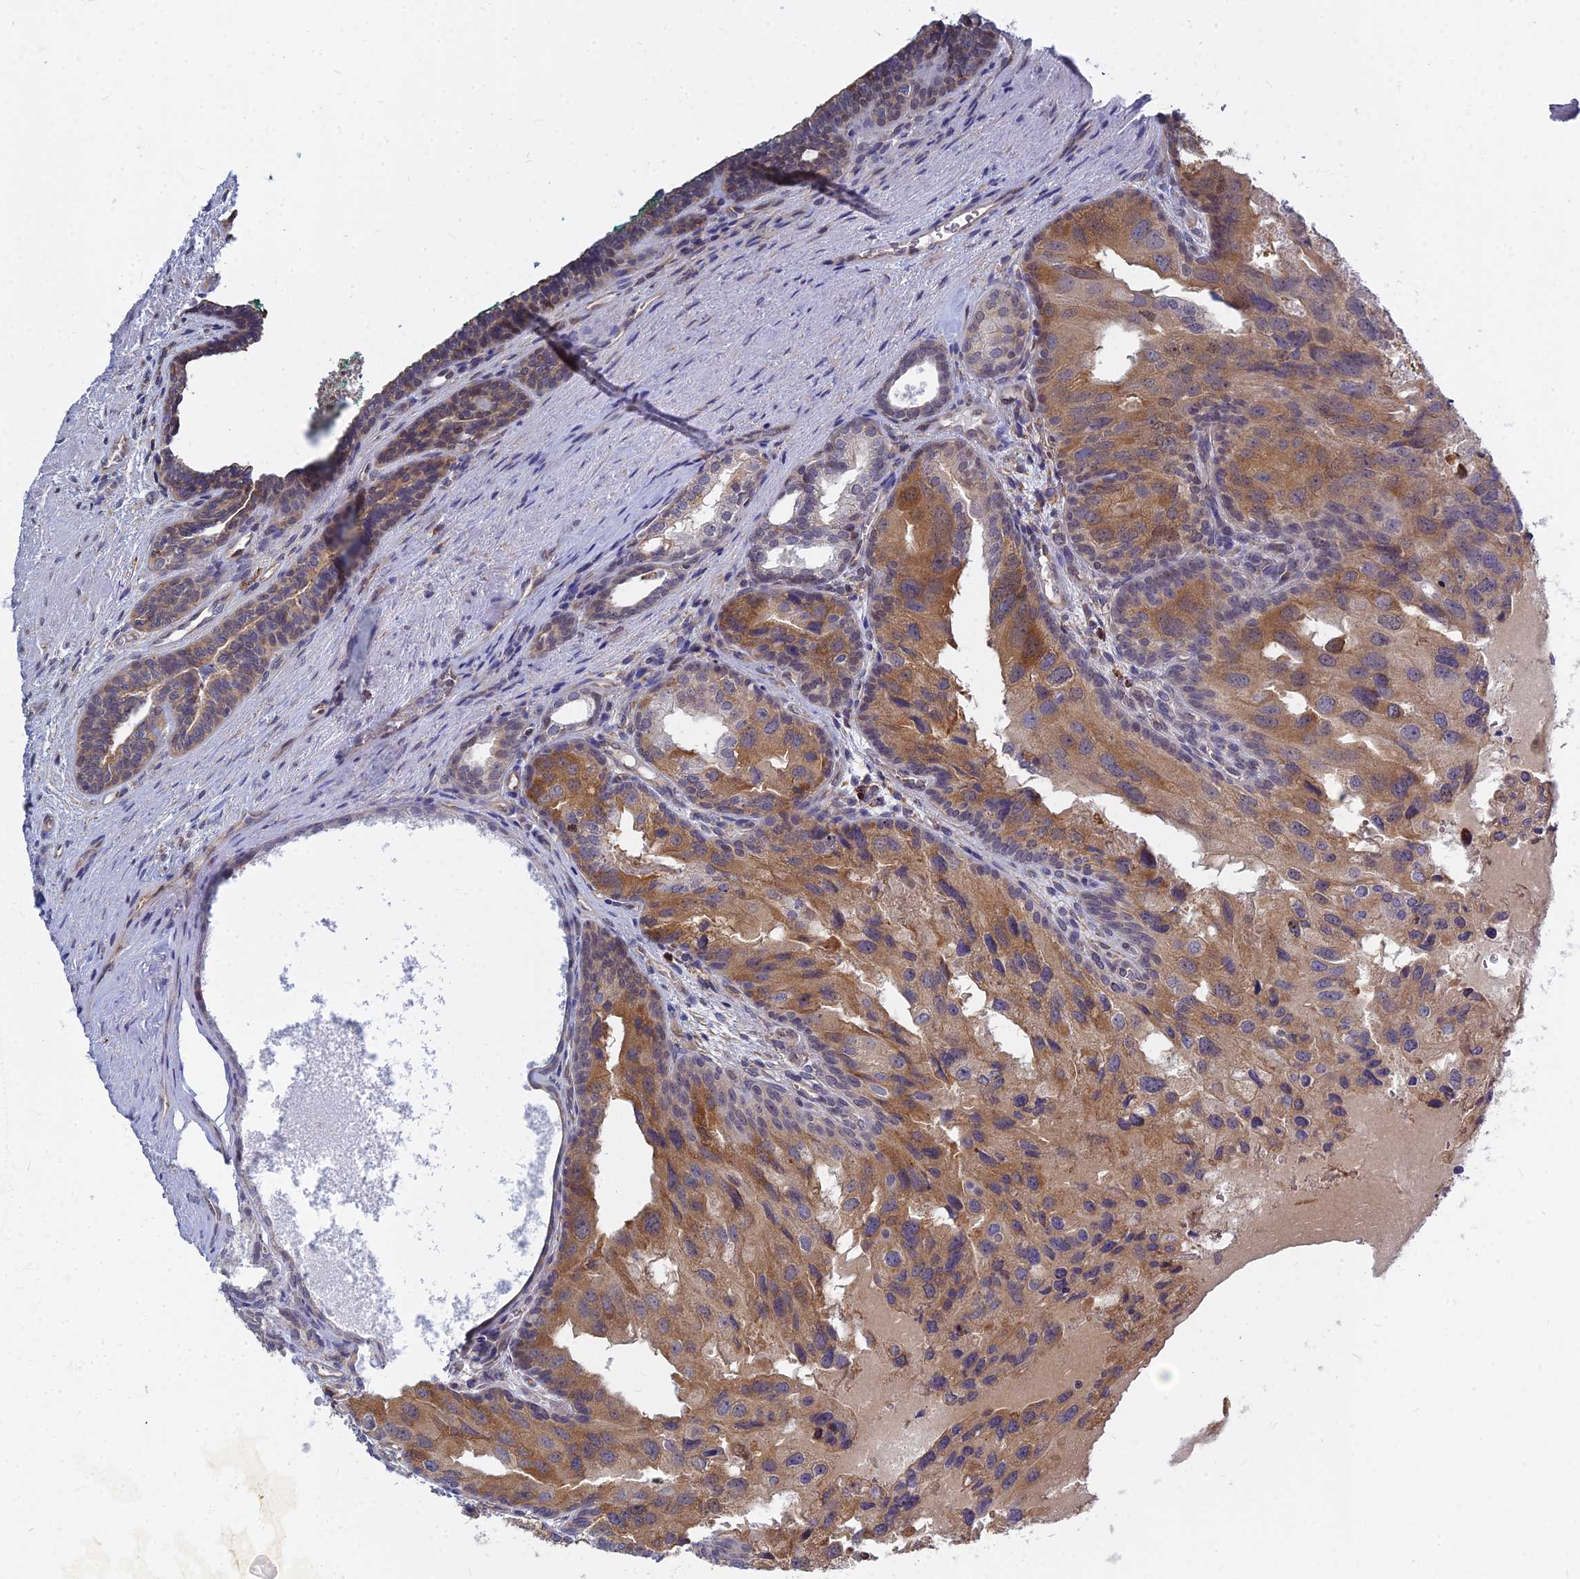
{"staining": {"intensity": "moderate", "quantity": ">75%", "location": "cytoplasmic/membranous"}, "tissue": "prostate cancer", "cell_type": "Tumor cells", "image_type": "cancer", "snomed": [{"axis": "morphology", "description": "Adenocarcinoma, High grade"}, {"axis": "topography", "description": "Prostate"}], "caption": "Adenocarcinoma (high-grade) (prostate) stained for a protein (brown) shows moderate cytoplasmic/membranous positive staining in about >75% of tumor cells.", "gene": "KIAA1143", "patient": {"sex": "male", "age": 62}}